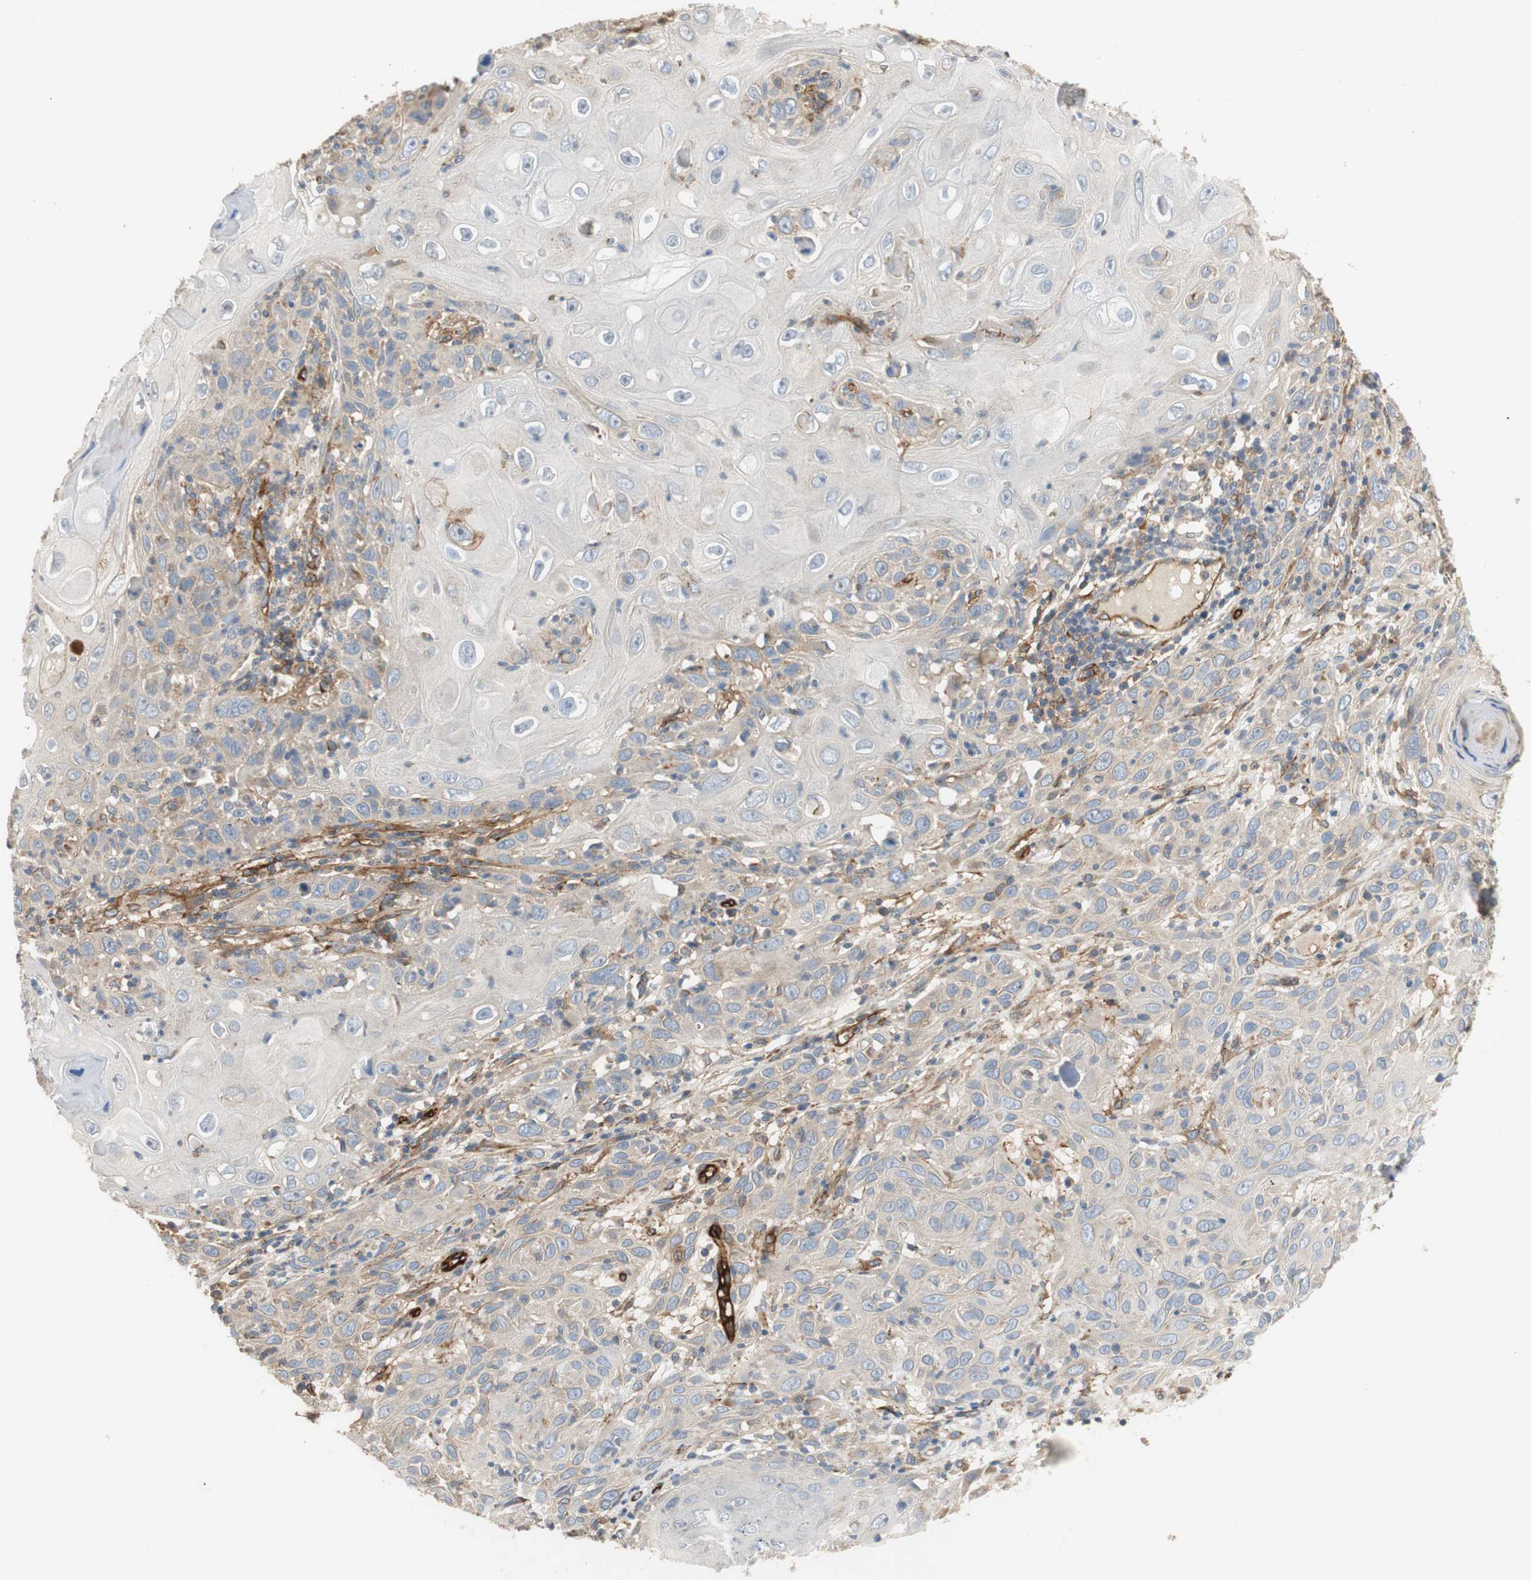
{"staining": {"intensity": "negative", "quantity": "none", "location": "none"}, "tissue": "skin cancer", "cell_type": "Tumor cells", "image_type": "cancer", "snomed": [{"axis": "morphology", "description": "Squamous cell carcinoma, NOS"}, {"axis": "topography", "description": "Skin"}], "caption": "IHC of skin cancer (squamous cell carcinoma) shows no positivity in tumor cells.", "gene": "ALPL", "patient": {"sex": "female", "age": 88}}